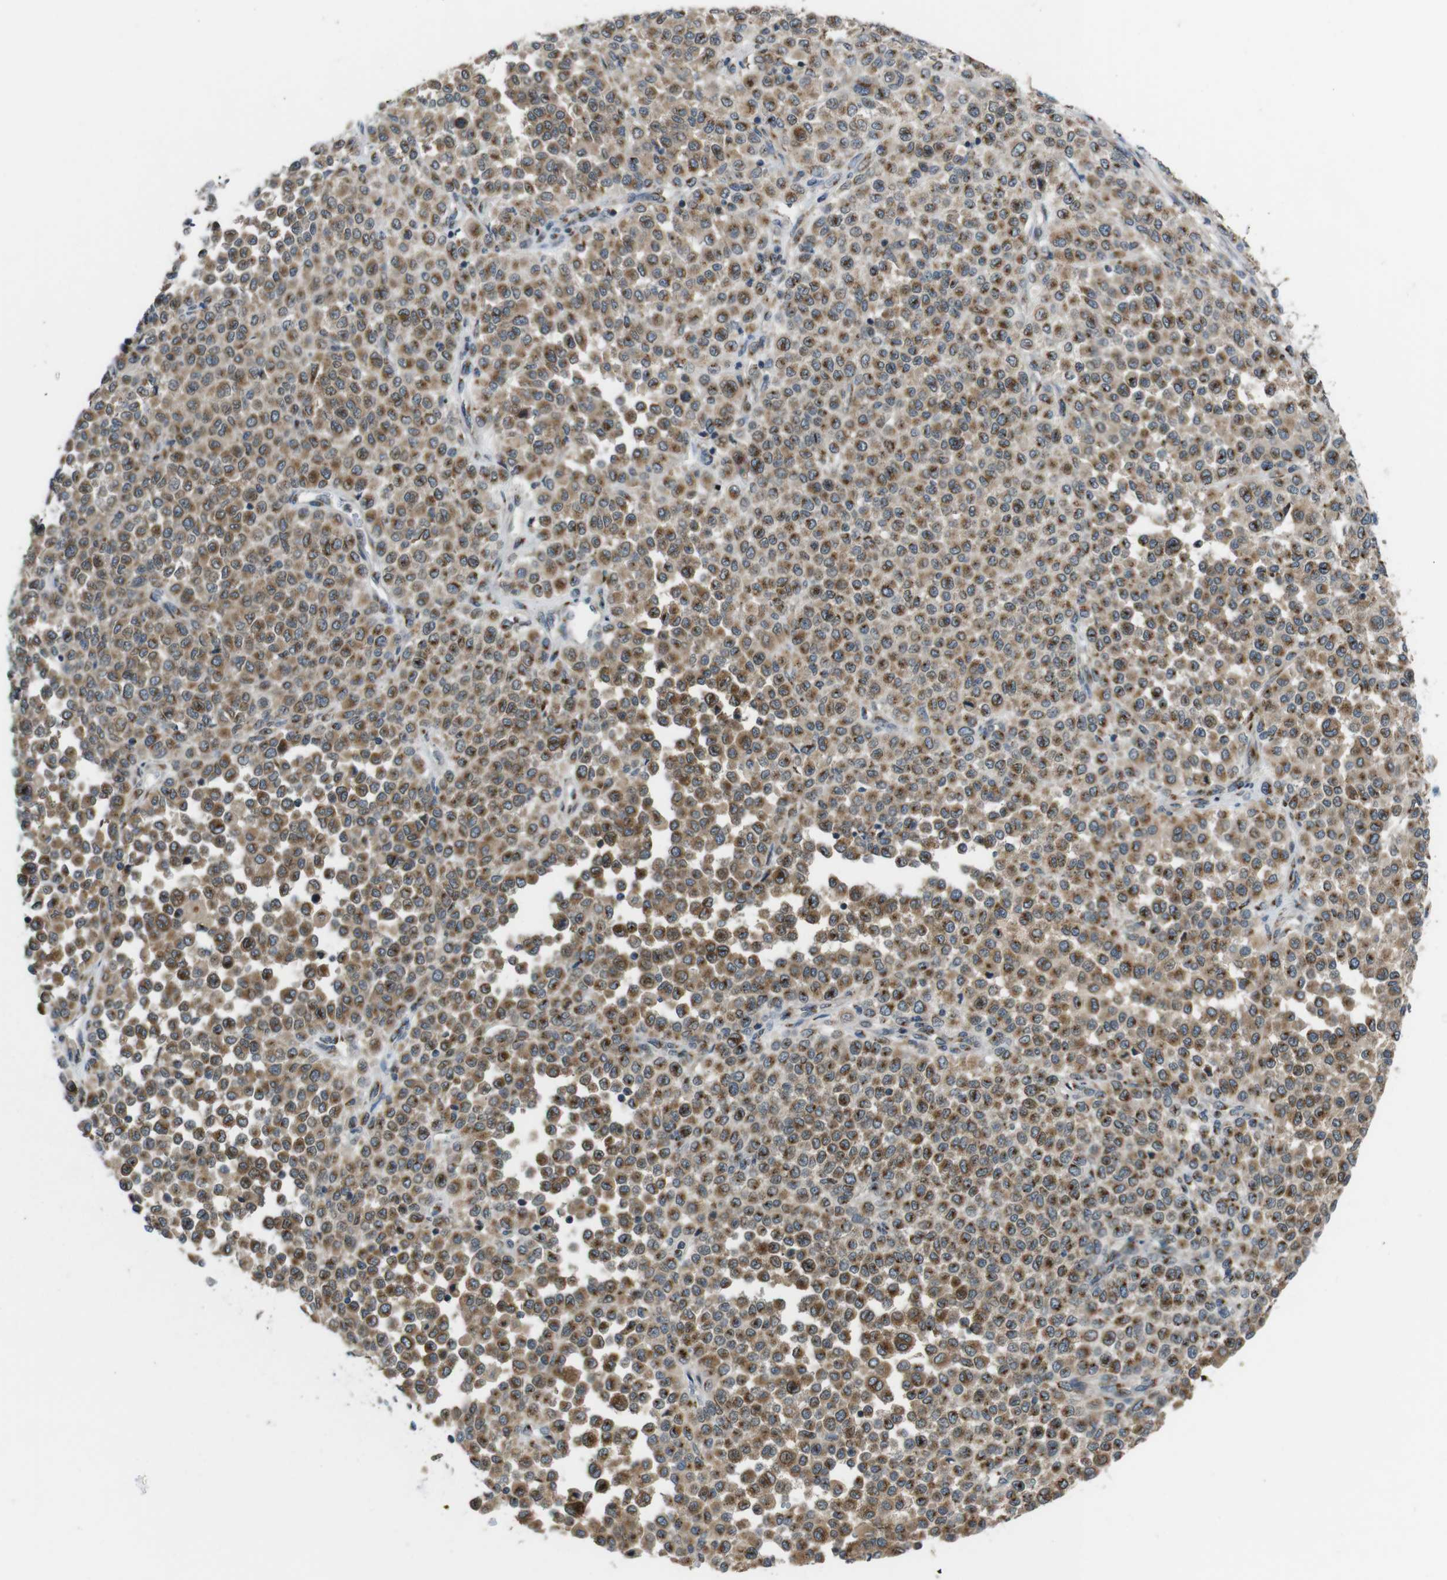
{"staining": {"intensity": "moderate", "quantity": ">75%", "location": "cytoplasmic/membranous"}, "tissue": "melanoma", "cell_type": "Tumor cells", "image_type": "cancer", "snomed": [{"axis": "morphology", "description": "Malignant melanoma, Metastatic site"}, {"axis": "topography", "description": "Pancreas"}], "caption": "Immunohistochemical staining of melanoma reveals medium levels of moderate cytoplasmic/membranous positivity in about >75% of tumor cells.", "gene": "ZFPL1", "patient": {"sex": "female", "age": 30}}